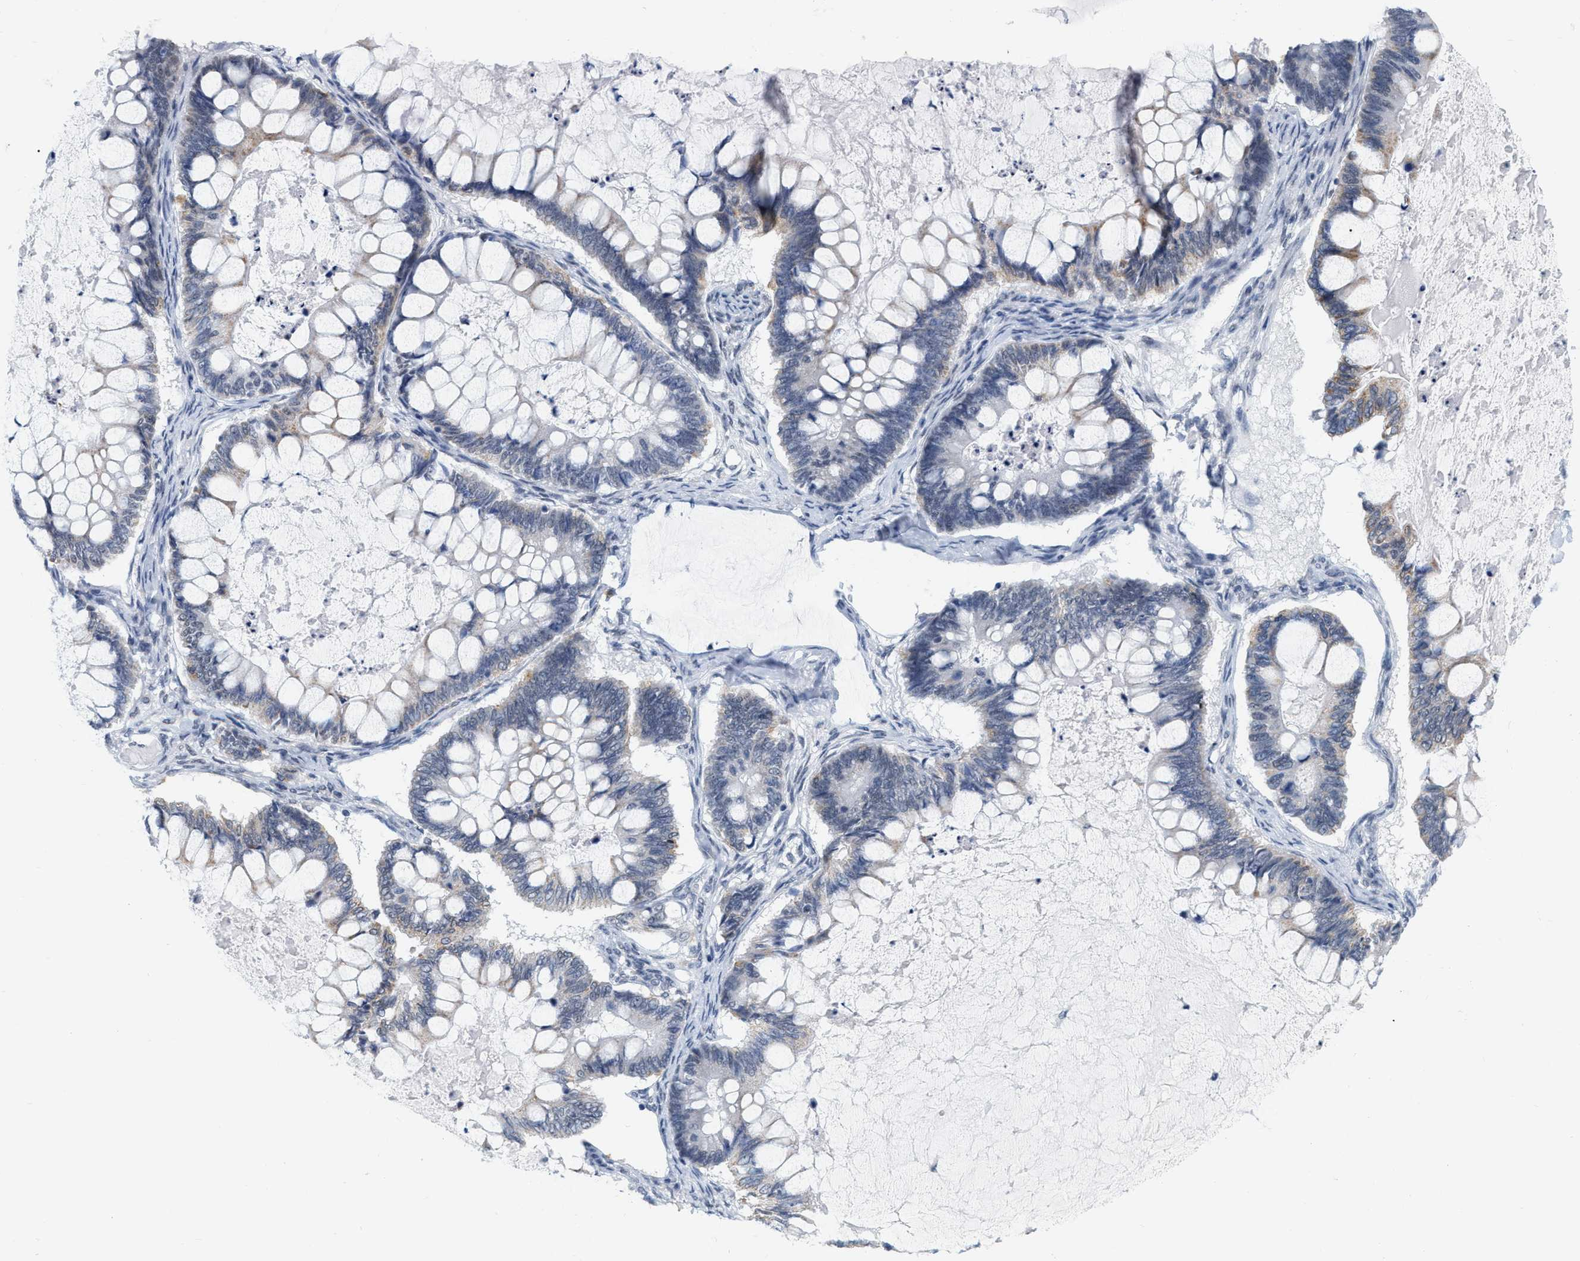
{"staining": {"intensity": "weak", "quantity": "<25%", "location": "cytoplasmic/membranous"}, "tissue": "ovarian cancer", "cell_type": "Tumor cells", "image_type": "cancer", "snomed": [{"axis": "morphology", "description": "Cystadenocarcinoma, mucinous, NOS"}, {"axis": "topography", "description": "Ovary"}], "caption": "Photomicrograph shows no significant protein expression in tumor cells of mucinous cystadenocarcinoma (ovarian).", "gene": "XIRP1", "patient": {"sex": "female", "age": 61}}